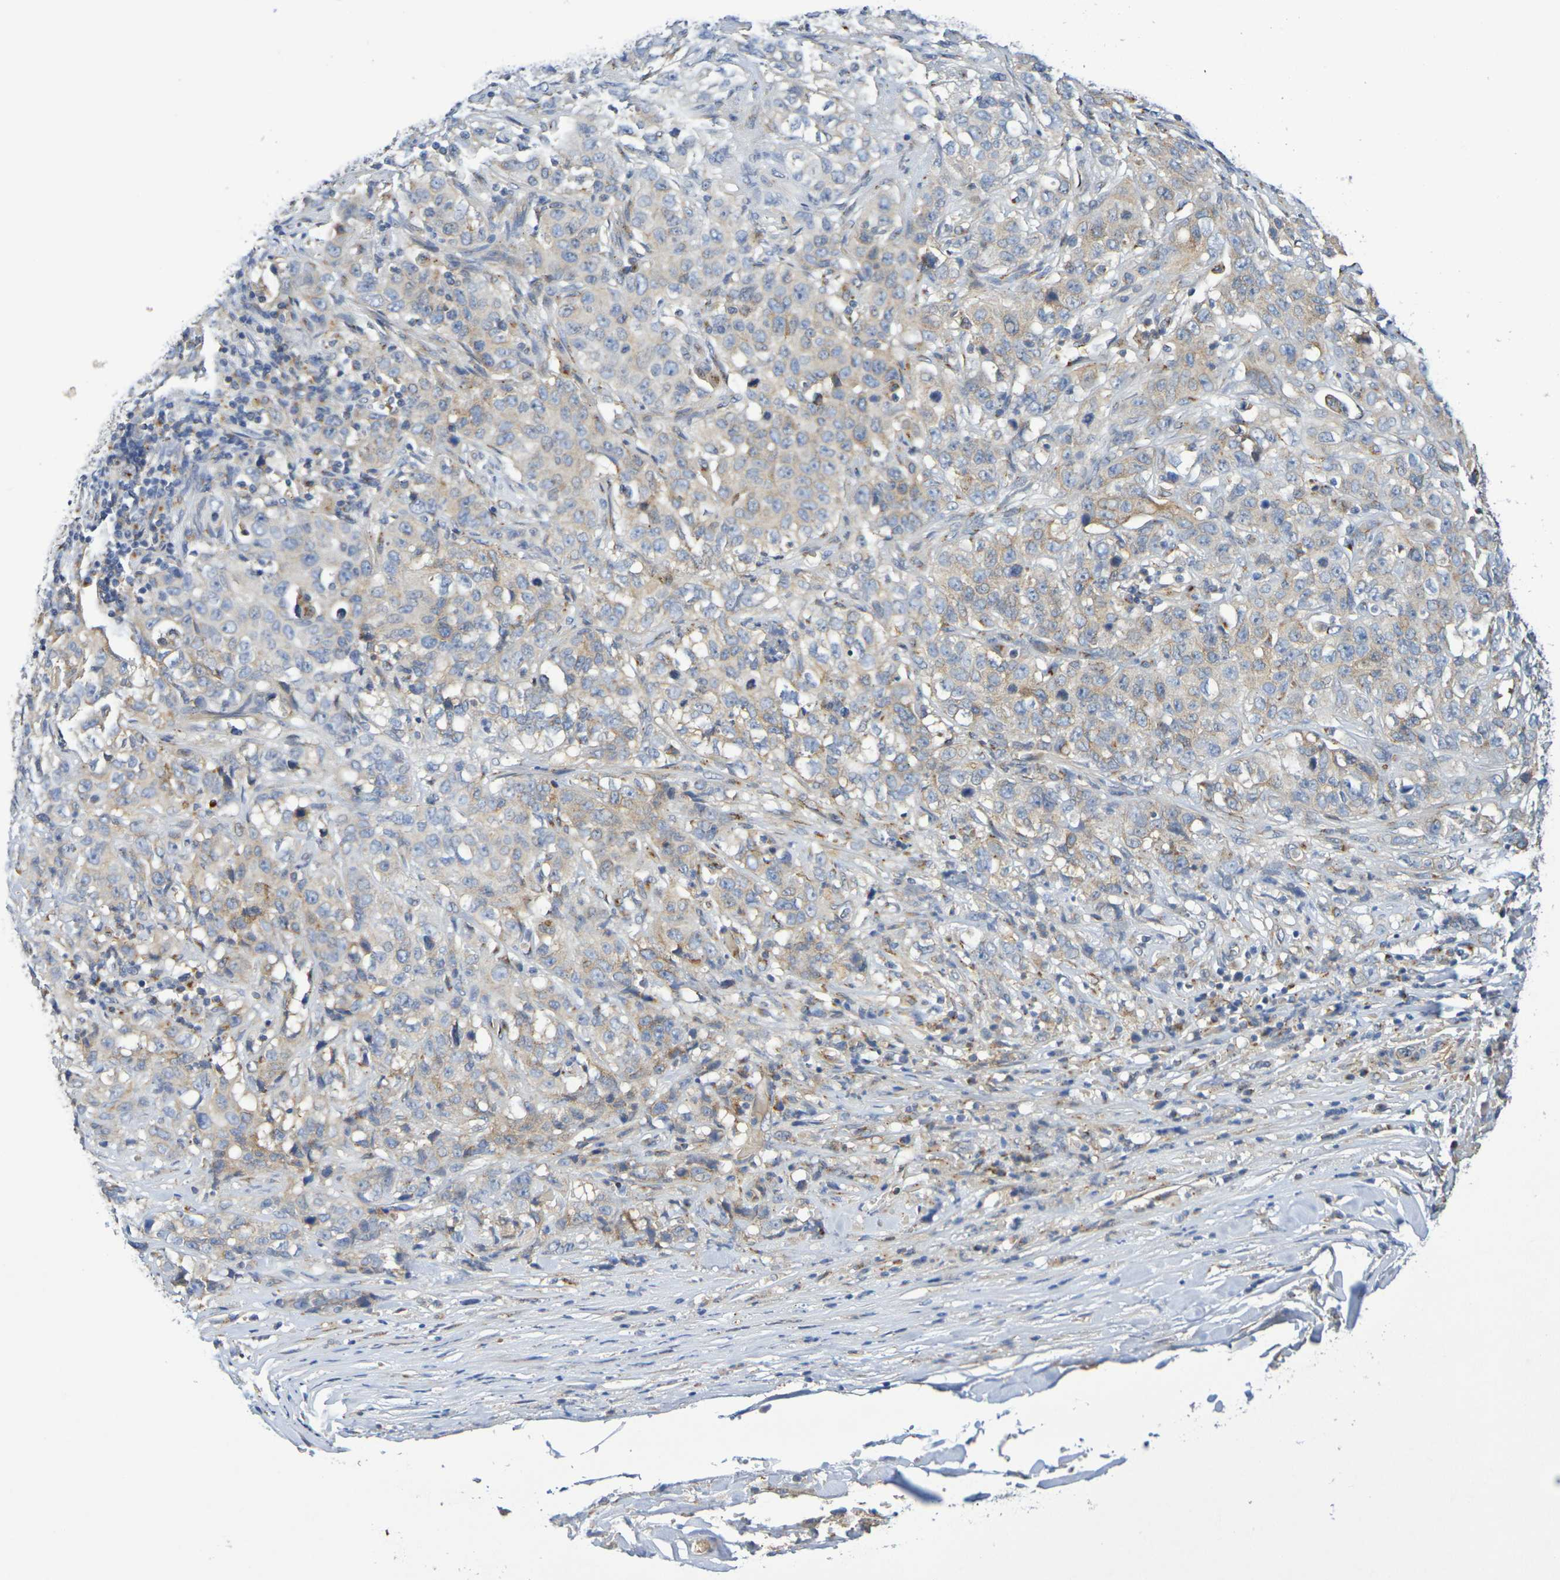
{"staining": {"intensity": "weak", "quantity": "25%-75%", "location": "cytoplasmic/membranous"}, "tissue": "stomach cancer", "cell_type": "Tumor cells", "image_type": "cancer", "snomed": [{"axis": "morphology", "description": "Adenocarcinoma, NOS"}, {"axis": "topography", "description": "Stomach"}], "caption": "There is low levels of weak cytoplasmic/membranous staining in tumor cells of stomach adenocarcinoma, as demonstrated by immunohistochemical staining (brown color).", "gene": "DCP2", "patient": {"sex": "male", "age": 48}}